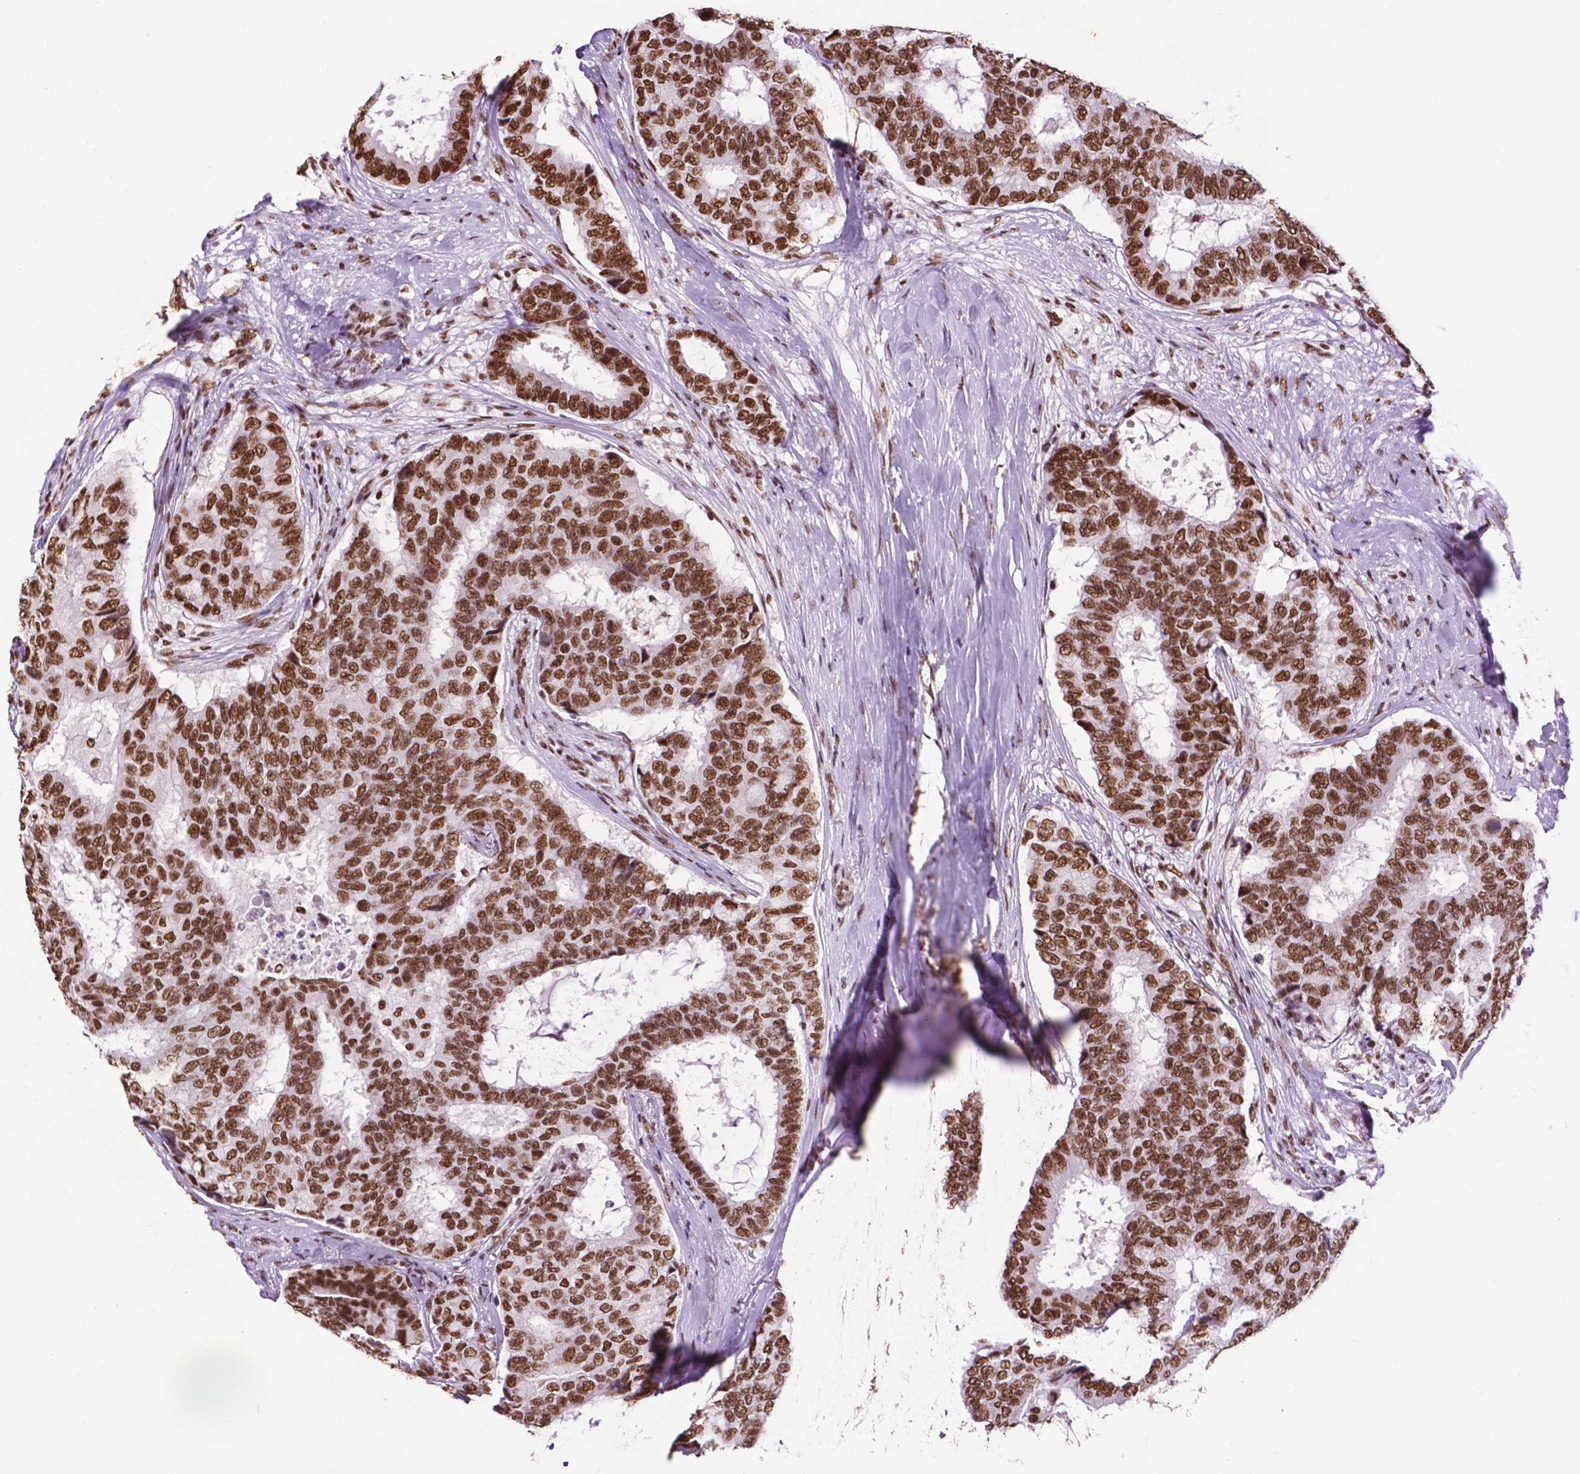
{"staining": {"intensity": "strong", "quantity": ">75%", "location": "nuclear"}, "tissue": "breast cancer", "cell_type": "Tumor cells", "image_type": "cancer", "snomed": [{"axis": "morphology", "description": "Duct carcinoma"}, {"axis": "topography", "description": "Breast"}], "caption": "Breast cancer (infiltrating ductal carcinoma) stained with a brown dye exhibits strong nuclear positive positivity in about >75% of tumor cells.", "gene": "CCAR2", "patient": {"sex": "female", "age": 75}}